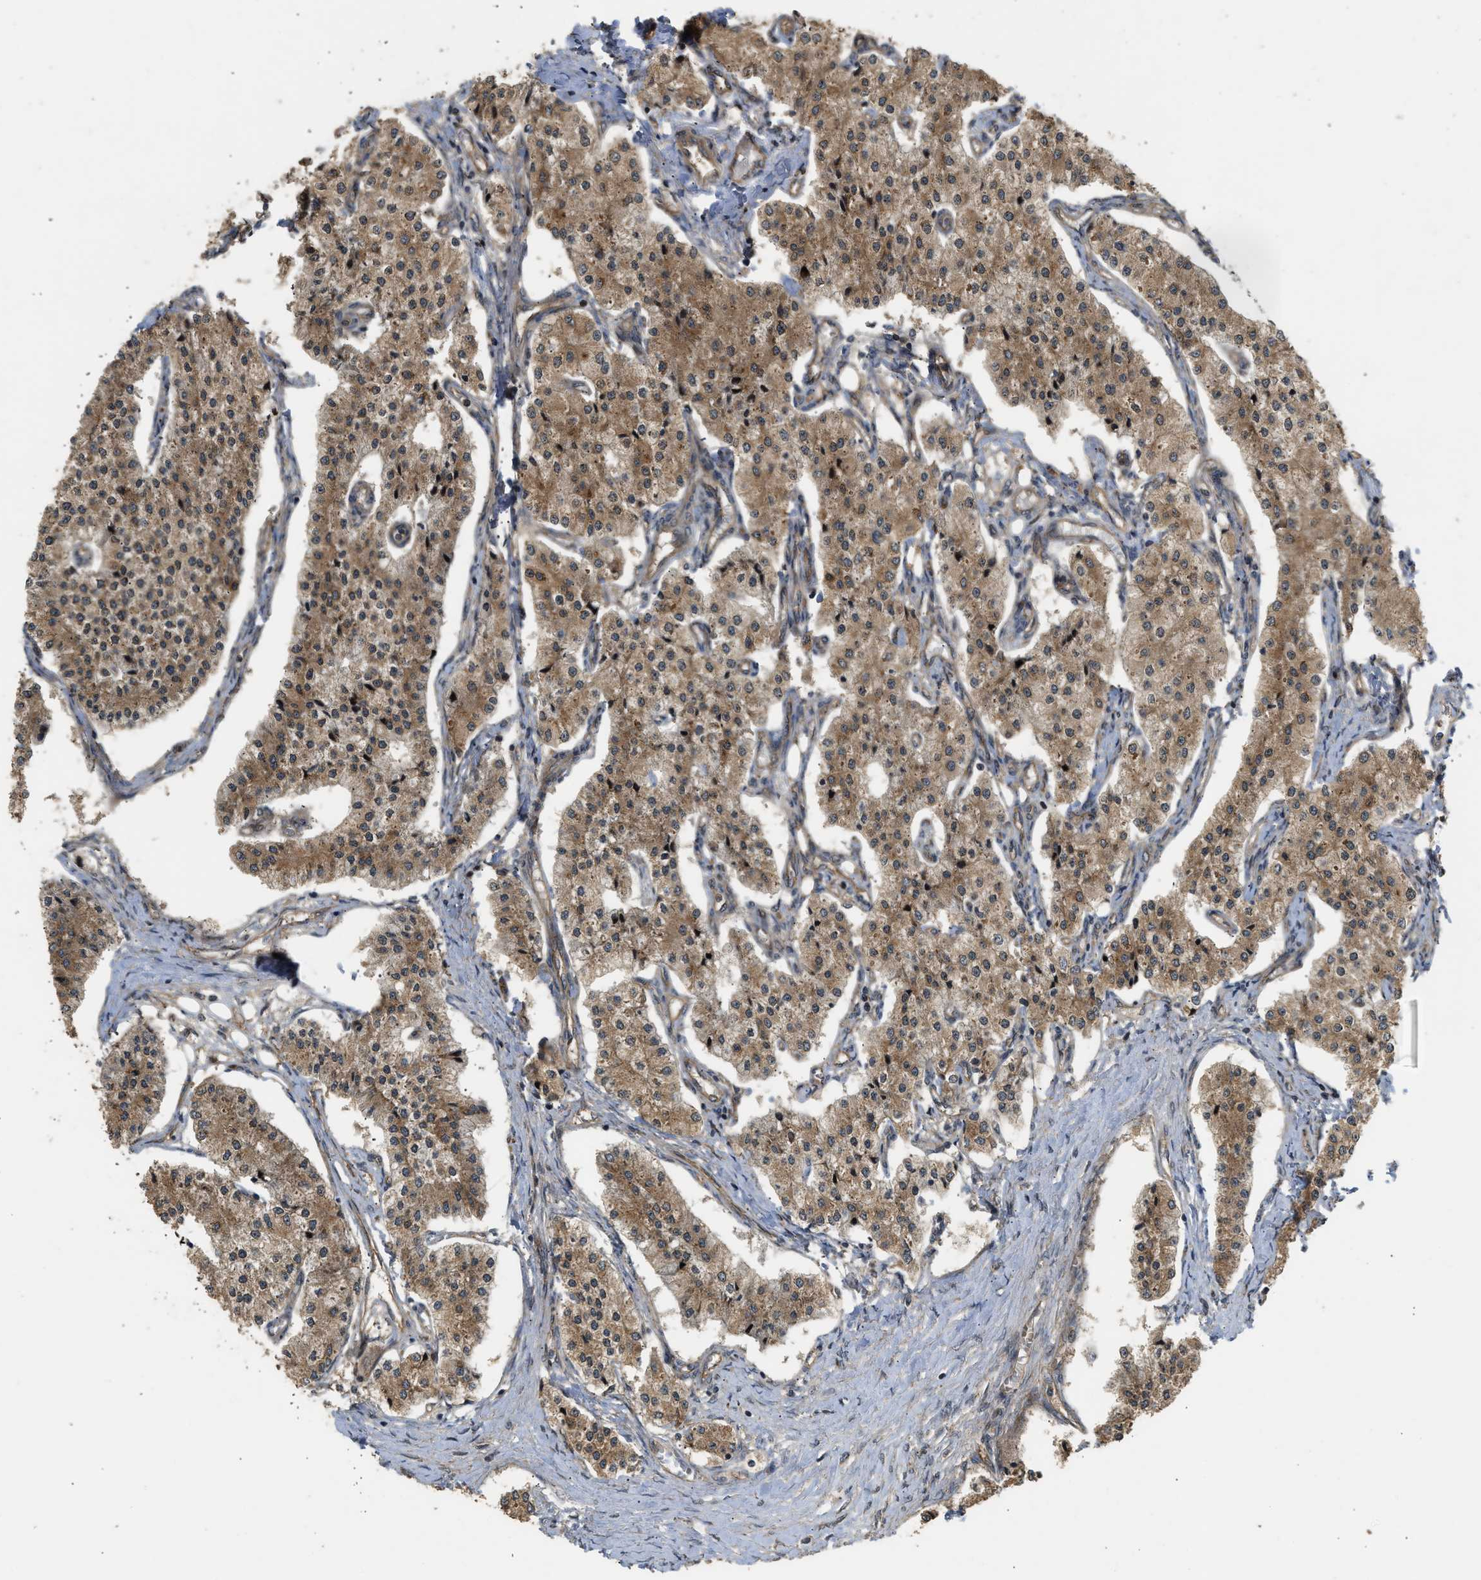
{"staining": {"intensity": "moderate", "quantity": ">75%", "location": "cytoplasmic/membranous"}, "tissue": "carcinoid", "cell_type": "Tumor cells", "image_type": "cancer", "snomed": [{"axis": "morphology", "description": "Carcinoid, malignant, NOS"}, {"axis": "topography", "description": "Colon"}], "caption": "Brown immunohistochemical staining in carcinoid exhibits moderate cytoplasmic/membranous expression in approximately >75% of tumor cells.", "gene": "GET1", "patient": {"sex": "female", "age": 52}}